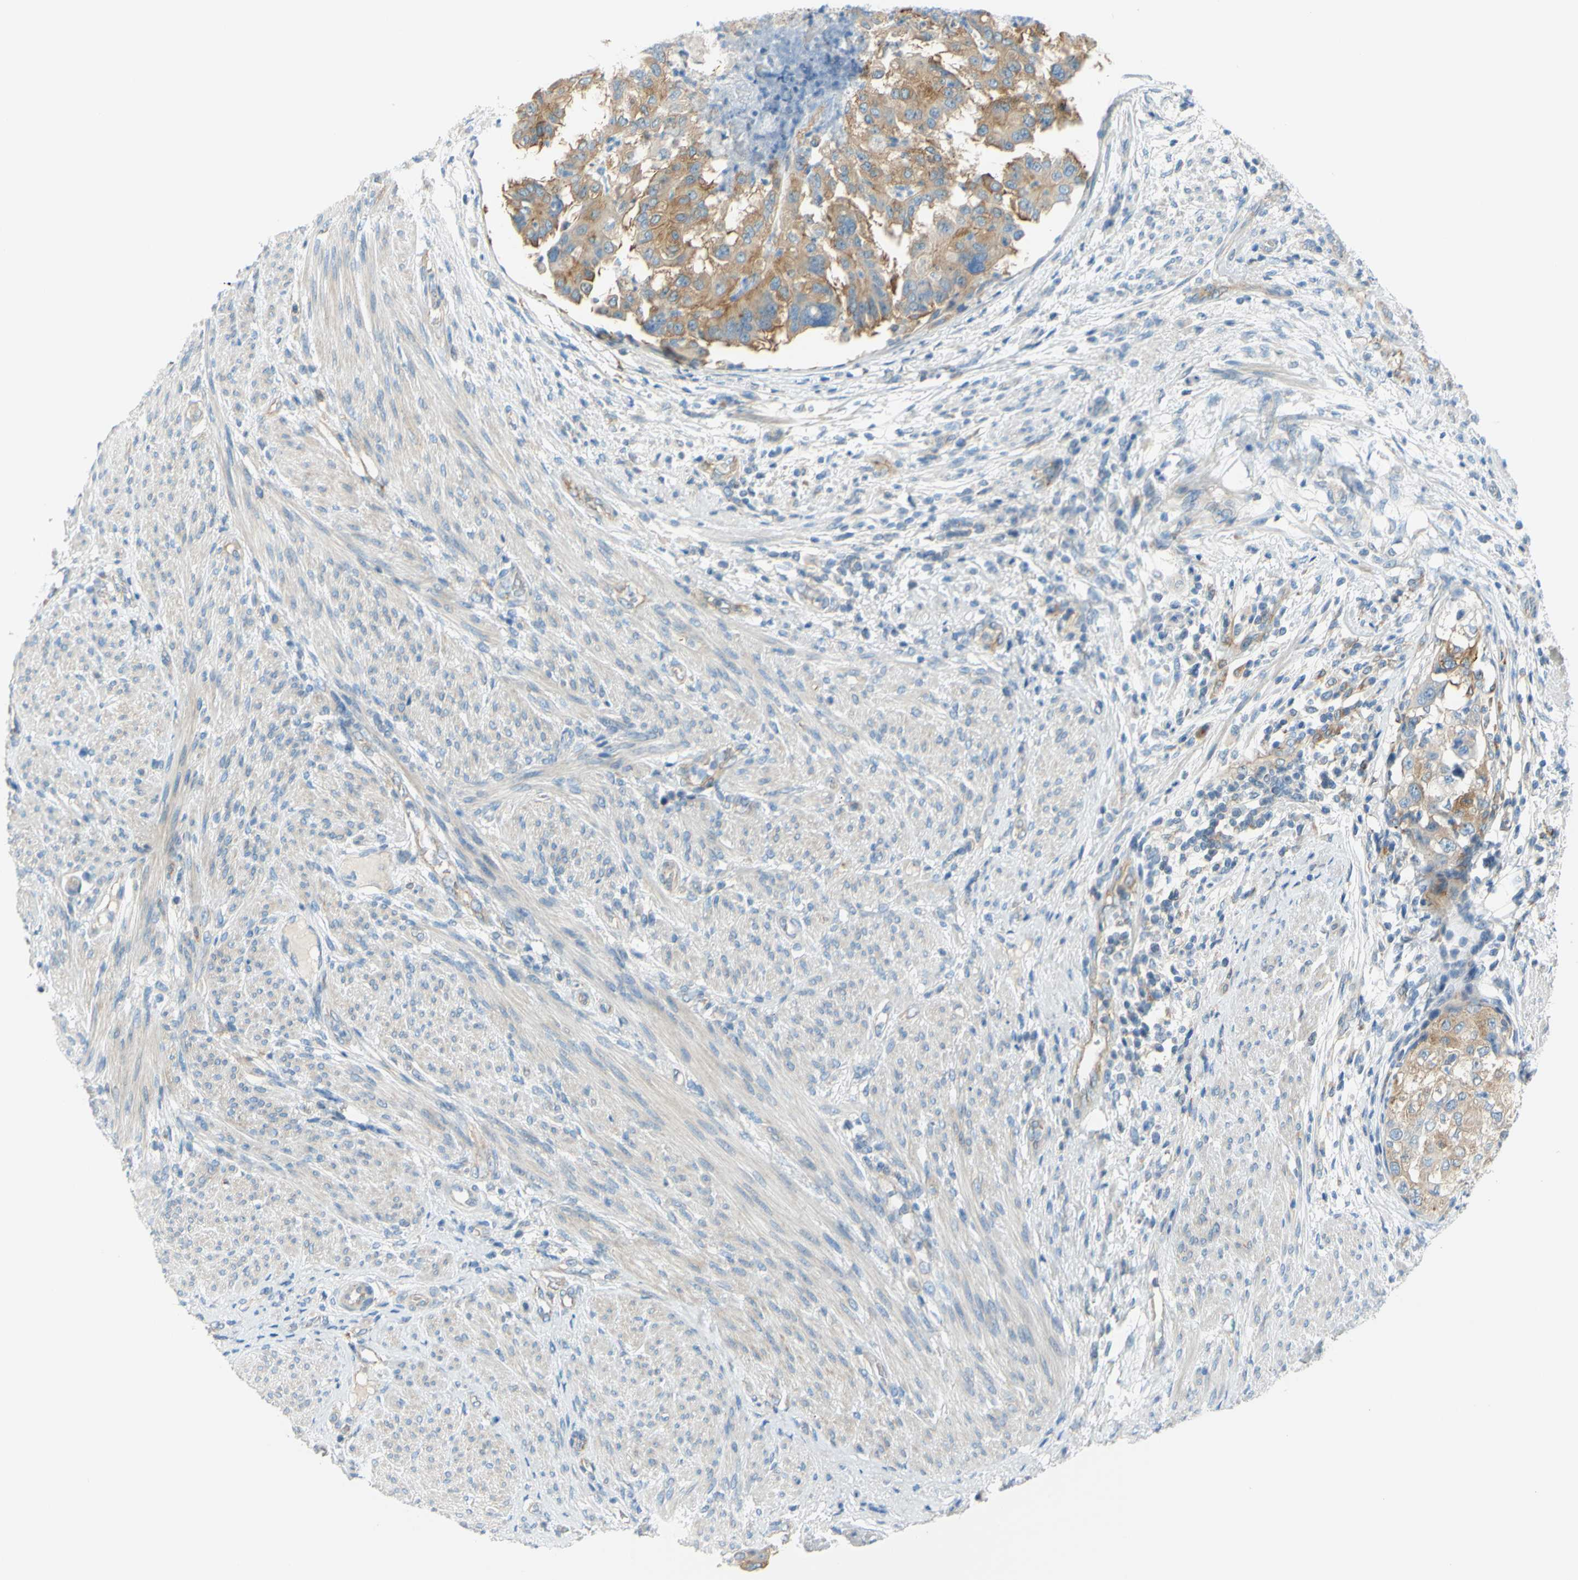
{"staining": {"intensity": "moderate", "quantity": ">75%", "location": "cytoplasmic/membranous"}, "tissue": "endometrial cancer", "cell_type": "Tumor cells", "image_type": "cancer", "snomed": [{"axis": "morphology", "description": "Adenocarcinoma, NOS"}, {"axis": "topography", "description": "Endometrium"}], "caption": "A medium amount of moderate cytoplasmic/membranous staining is seen in about >75% of tumor cells in adenocarcinoma (endometrial) tissue.", "gene": "FRMD4B", "patient": {"sex": "female", "age": 85}}